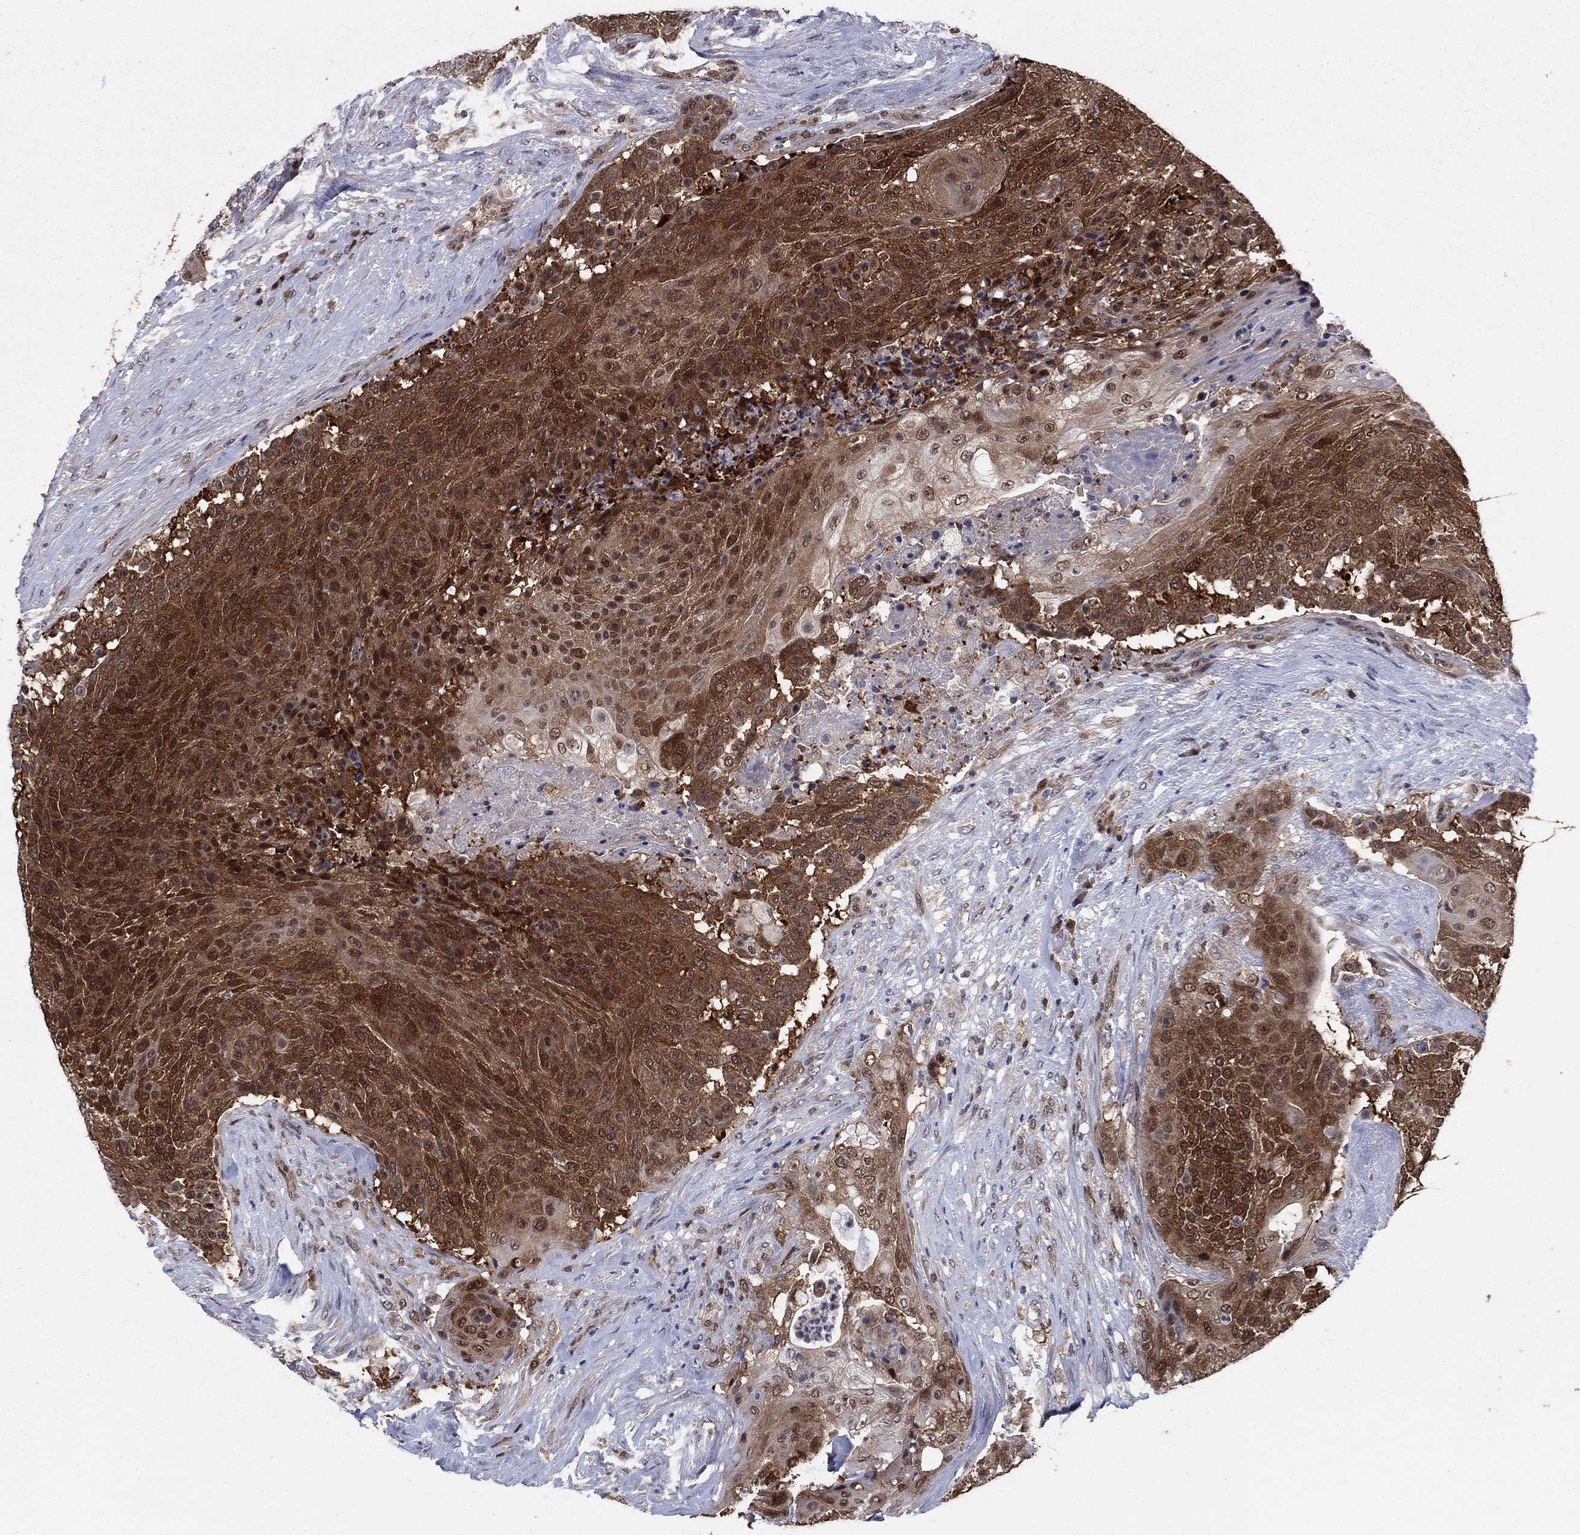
{"staining": {"intensity": "strong", "quantity": ">75%", "location": "cytoplasmic/membranous"}, "tissue": "urothelial cancer", "cell_type": "Tumor cells", "image_type": "cancer", "snomed": [{"axis": "morphology", "description": "Urothelial carcinoma, High grade"}, {"axis": "topography", "description": "Urinary bladder"}], "caption": "Urothelial carcinoma (high-grade) tissue demonstrates strong cytoplasmic/membranous positivity in approximately >75% of tumor cells", "gene": "FKBP4", "patient": {"sex": "female", "age": 63}}